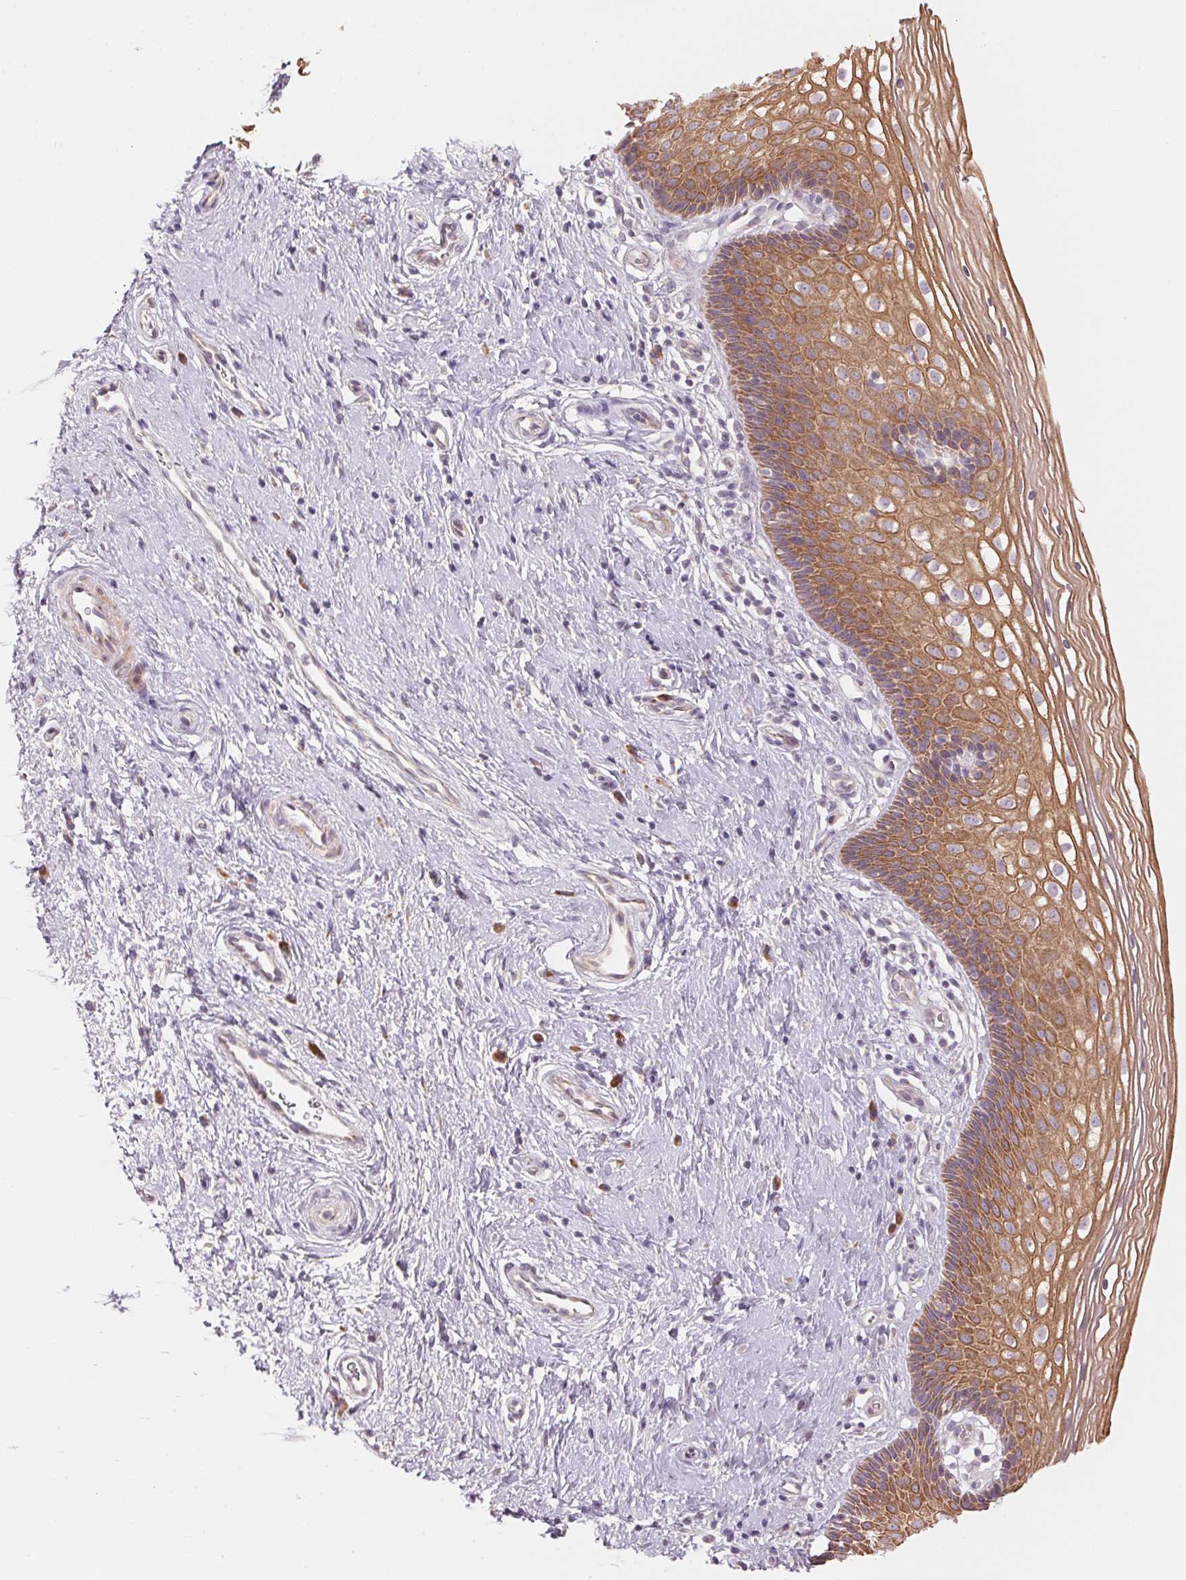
{"staining": {"intensity": "weak", "quantity": ">75%", "location": "cytoplasmic/membranous"}, "tissue": "cervix", "cell_type": "Glandular cells", "image_type": "normal", "snomed": [{"axis": "morphology", "description": "Normal tissue, NOS"}, {"axis": "topography", "description": "Cervix"}], "caption": "Weak cytoplasmic/membranous protein expression is appreciated in about >75% of glandular cells in cervix.", "gene": "BLOC1S2", "patient": {"sex": "female", "age": 34}}